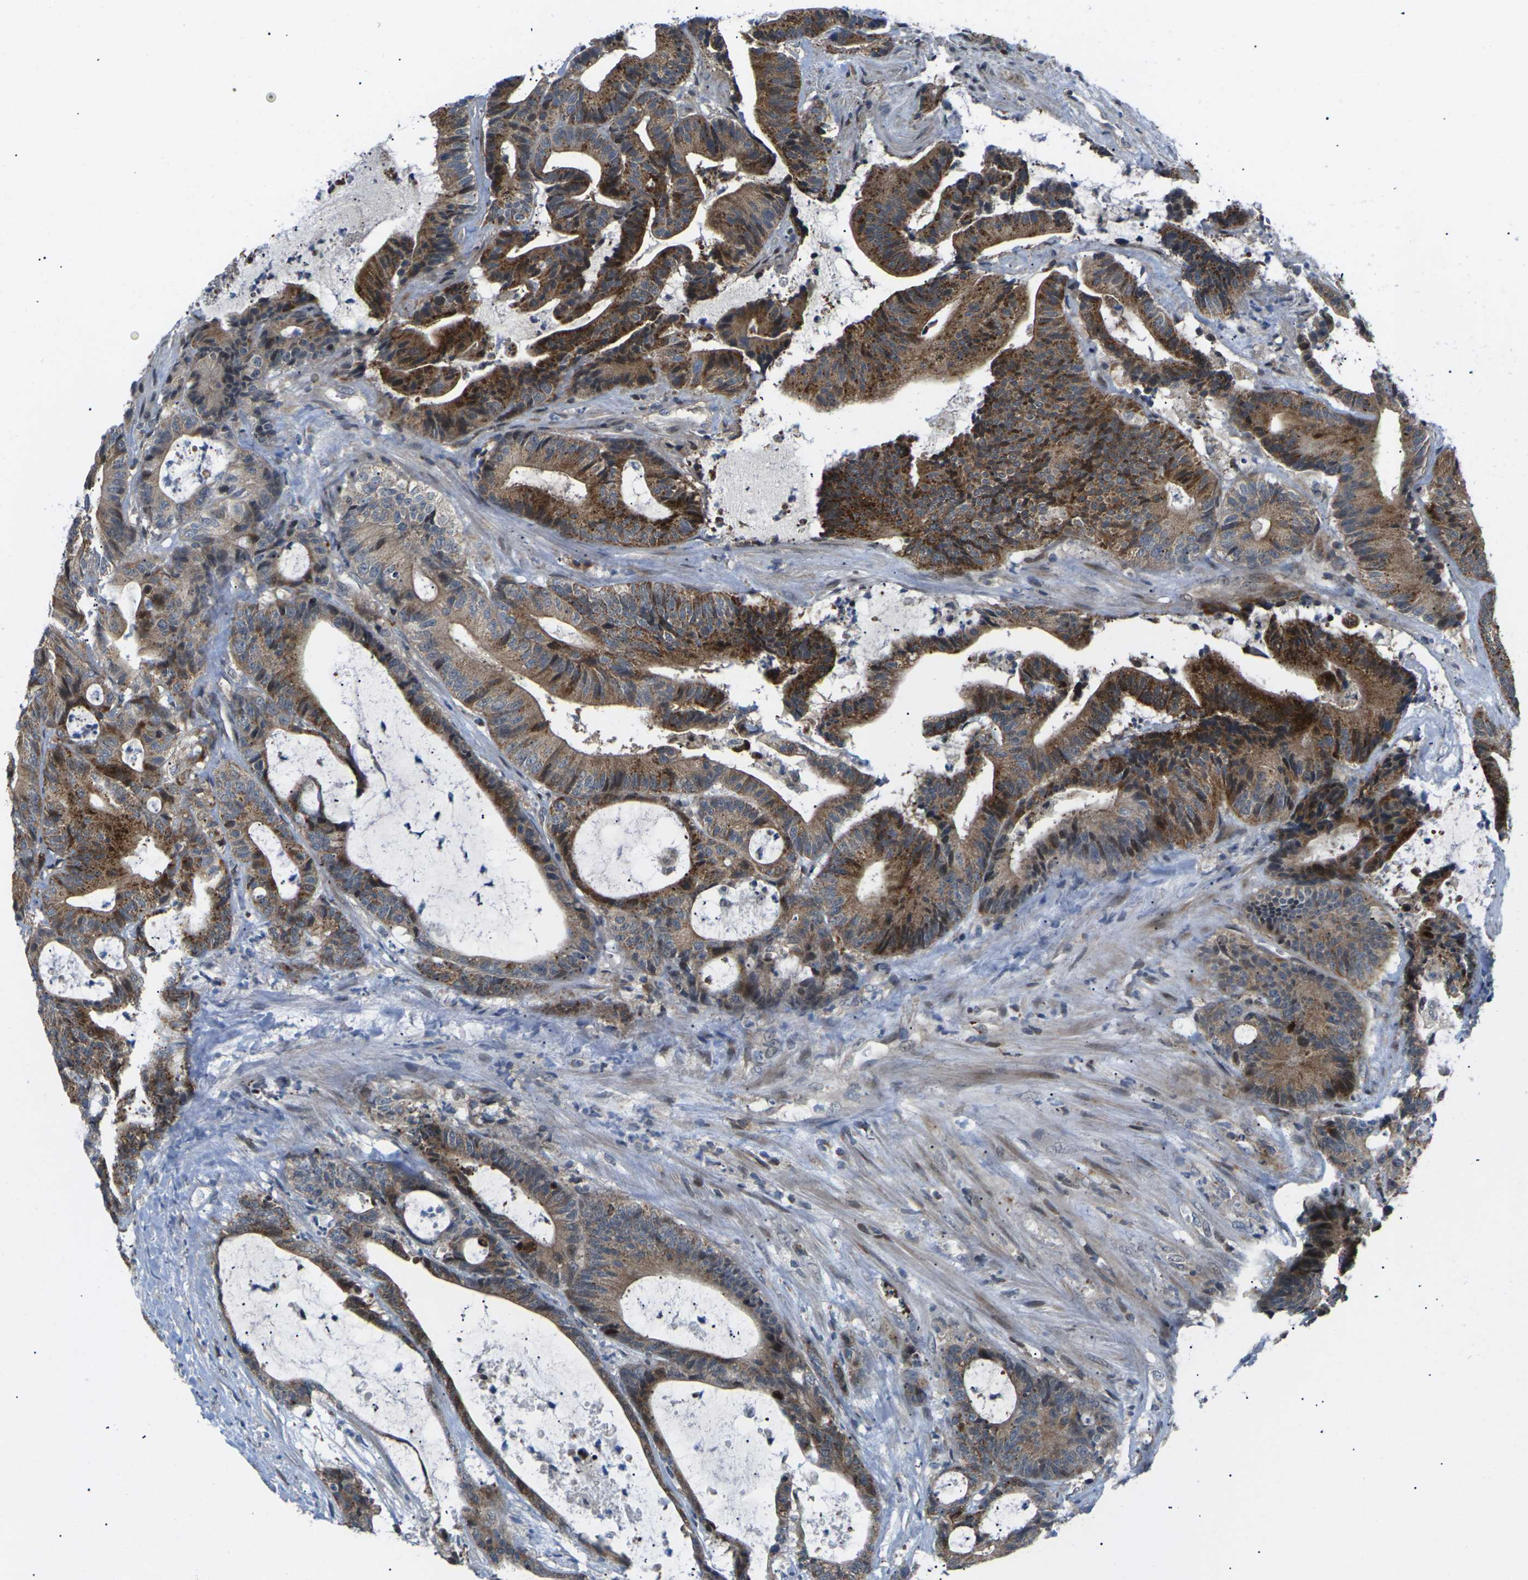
{"staining": {"intensity": "moderate", "quantity": ">75%", "location": "cytoplasmic/membranous"}, "tissue": "colorectal cancer", "cell_type": "Tumor cells", "image_type": "cancer", "snomed": [{"axis": "morphology", "description": "Adenocarcinoma, NOS"}, {"axis": "topography", "description": "Colon"}], "caption": "Protein expression analysis of human colorectal cancer (adenocarcinoma) reveals moderate cytoplasmic/membranous positivity in about >75% of tumor cells.", "gene": "RPS6KA3", "patient": {"sex": "female", "age": 84}}